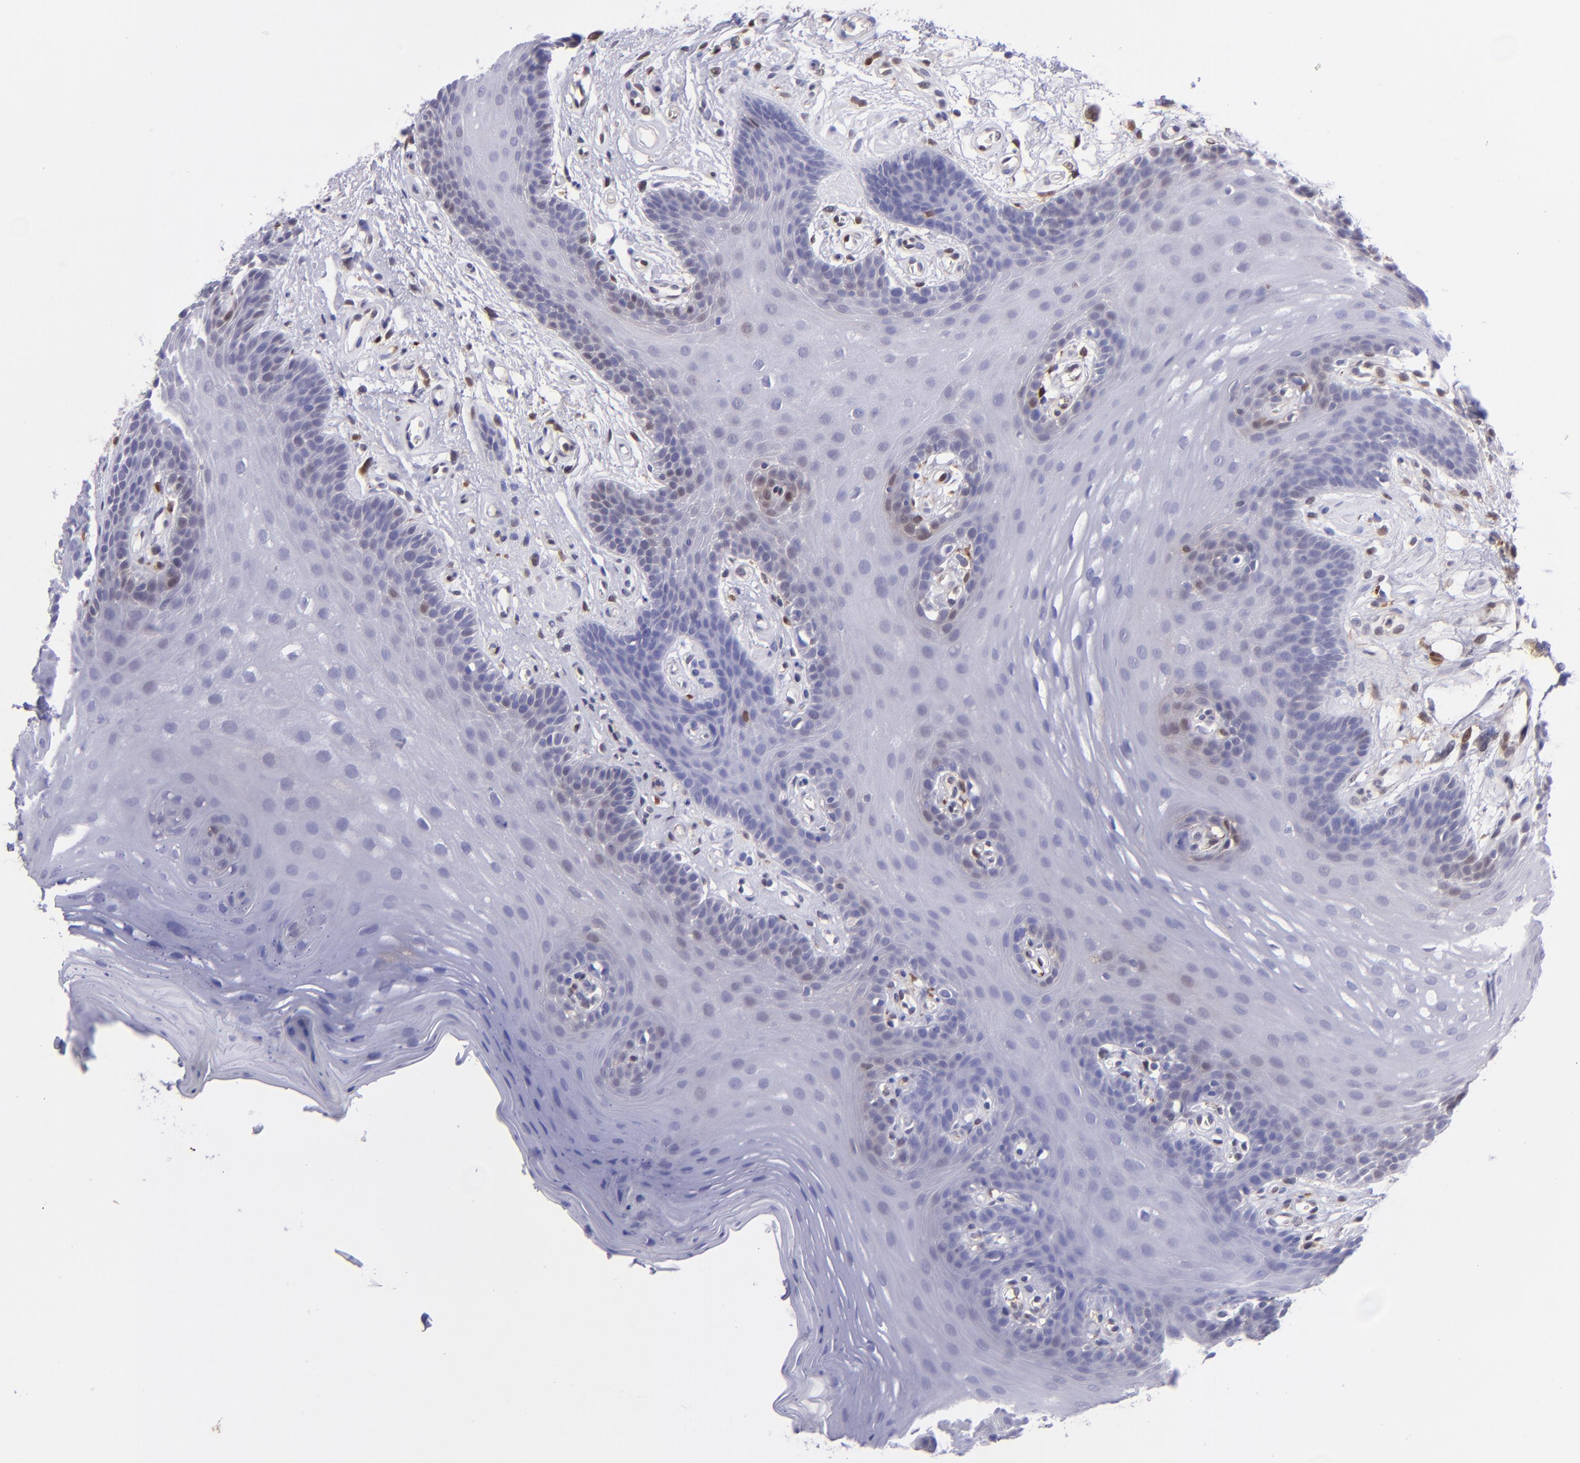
{"staining": {"intensity": "strong", "quantity": "25%-75%", "location": "cytoplasmic/membranous,nuclear"}, "tissue": "oral mucosa", "cell_type": "Squamous epithelial cells", "image_type": "normal", "snomed": [{"axis": "morphology", "description": "Normal tissue, NOS"}, {"axis": "topography", "description": "Oral tissue"}], "caption": "Immunohistochemistry (IHC) of benign human oral mucosa exhibits high levels of strong cytoplasmic/membranous,nuclear staining in about 25%-75% of squamous epithelial cells. (brown staining indicates protein expression, while blue staining denotes nuclei).", "gene": "TYMP", "patient": {"sex": "male", "age": 62}}